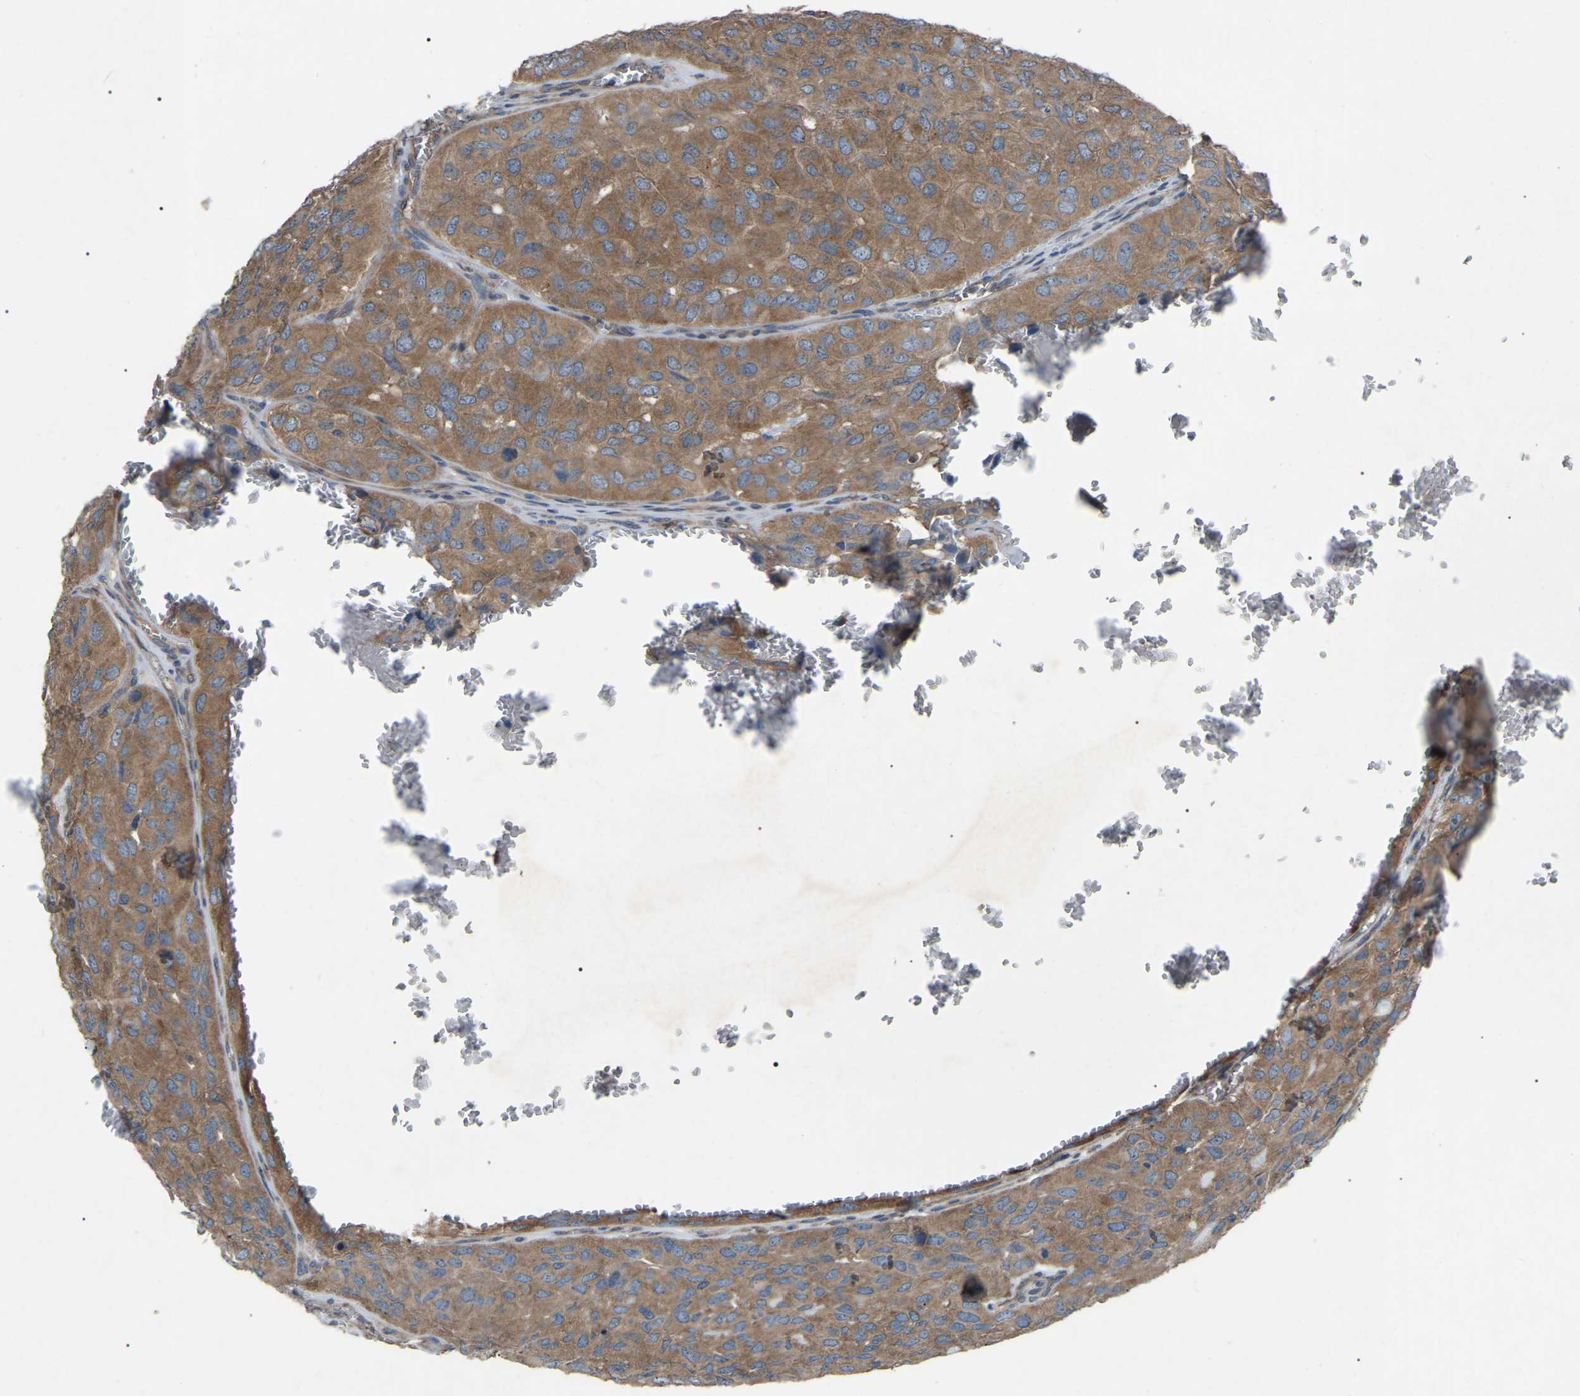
{"staining": {"intensity": "moderate", "quantity": ">75%", "location": "cytoplasmic/membranous"}, "tissue": "head and neck cancer", "cell_type": "Tumor cells", "image_type": "cancer", "snomed": [{"axis": "morphology", "description": "Adenocarcinoma, NOS"}, {"axis": "topography", "description": "Salivary gland, NOS"}, {"axis": "topography", "description": "Head-Neck"}], "caption": "IHC (DAB (3,3'-diaminobenzidine)) staining of head and neck adenocarcinoma demonstrates moderate cytoplasmic/membranous protein positivity in about >75% of tumor cells.", "gene": "AIMP1", "patient": {"sex": "female", "age": 76}}